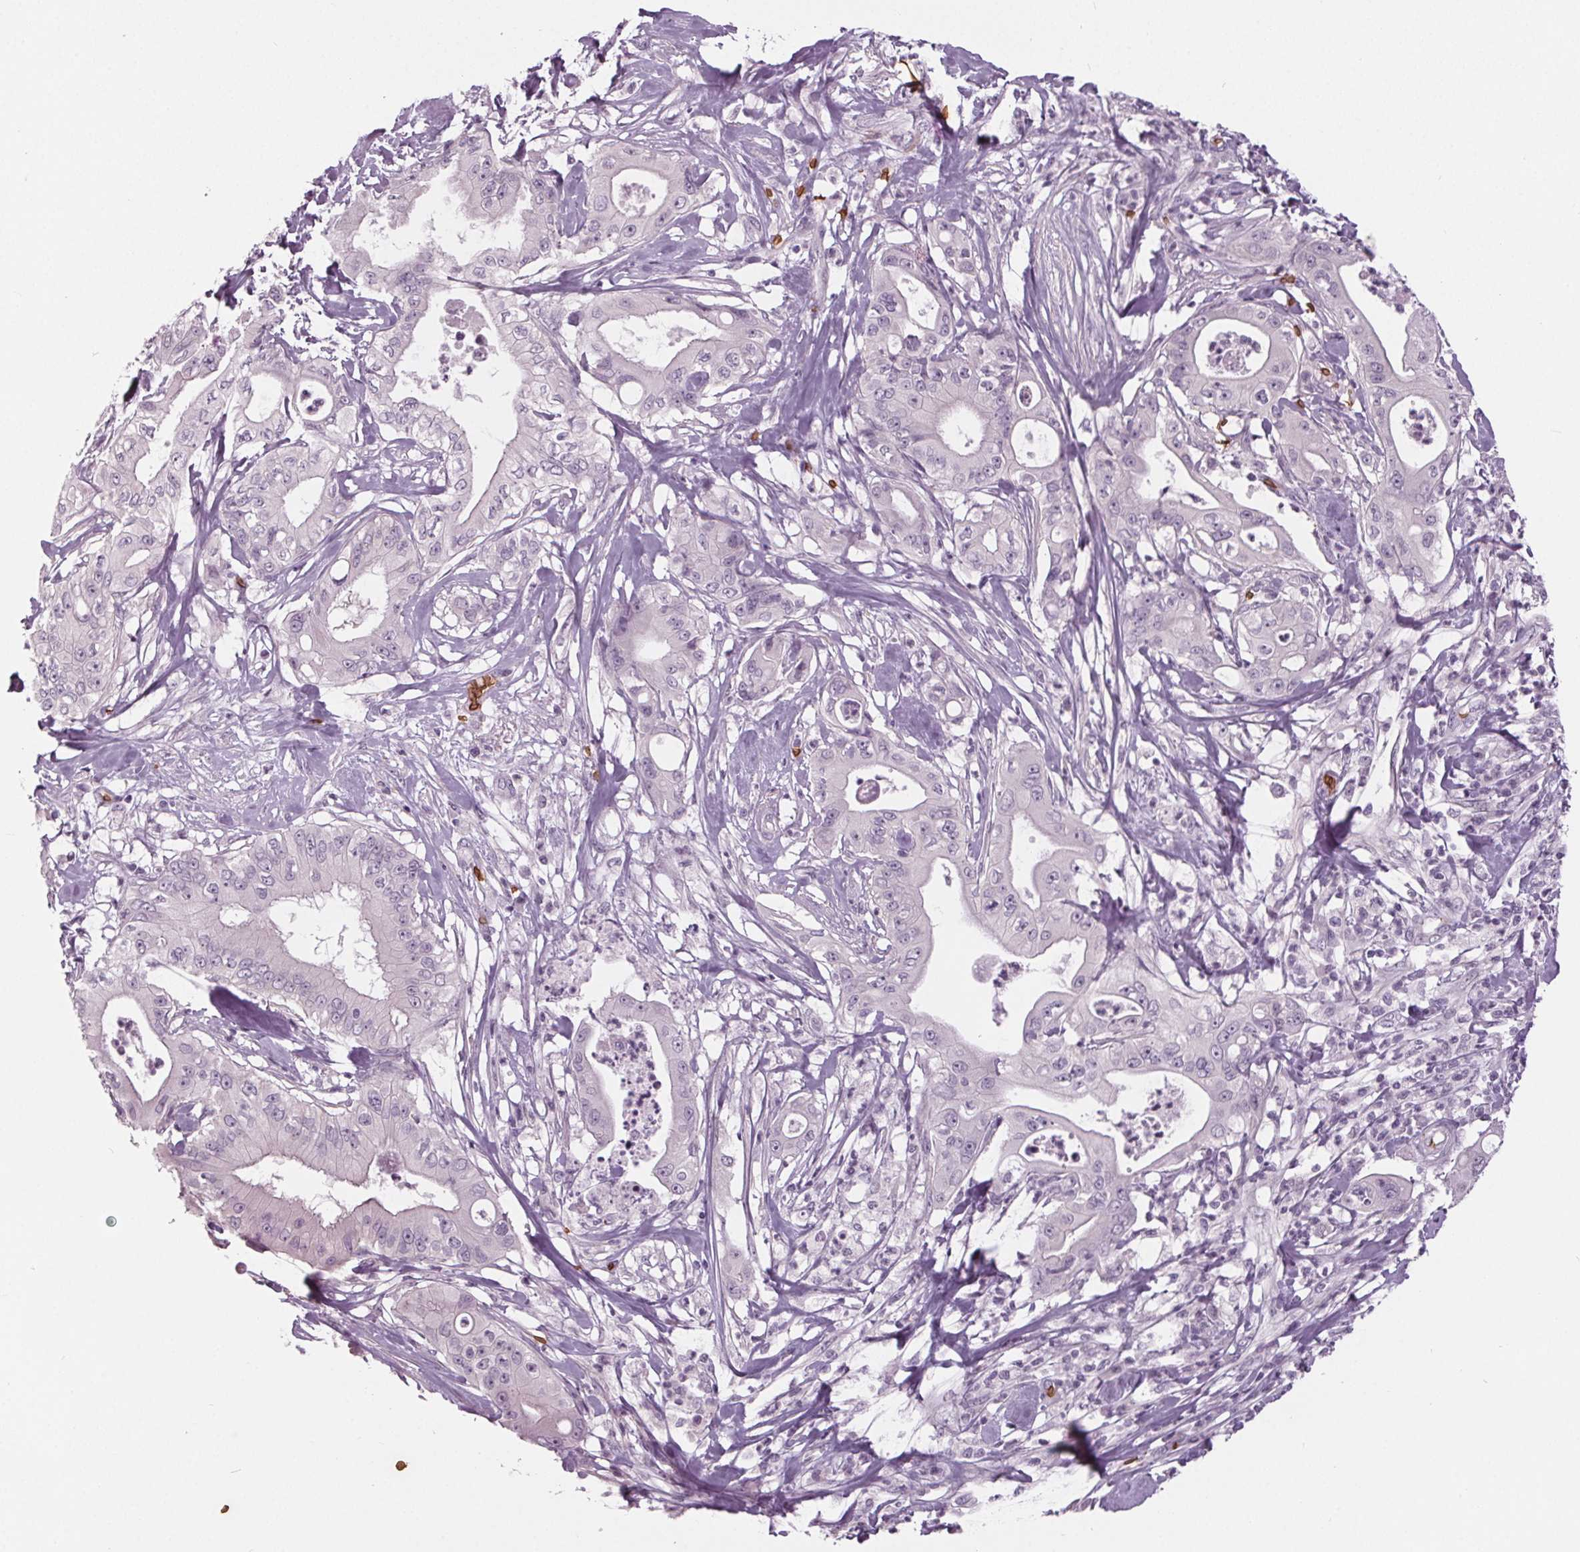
{"staining": {"intensity": "negative", "quantity": "none", "location": "none"}, "tissue": "pancreatic cancer", "cell_type": "Tumor cells", "image_type": "cancer", "snomed": [{"axis": "morphology", "description": "Adenocarcinoma, NOS"}, {"axis": "topography", "description": "Pancreas"}], "caption": "Human pancreatic cancer stained for a protein using immunohistochemistry demonstrates no positivity in tumor cells.", "gene": "SLC4A1", "patient": {"sex": "male", "age": 71}}